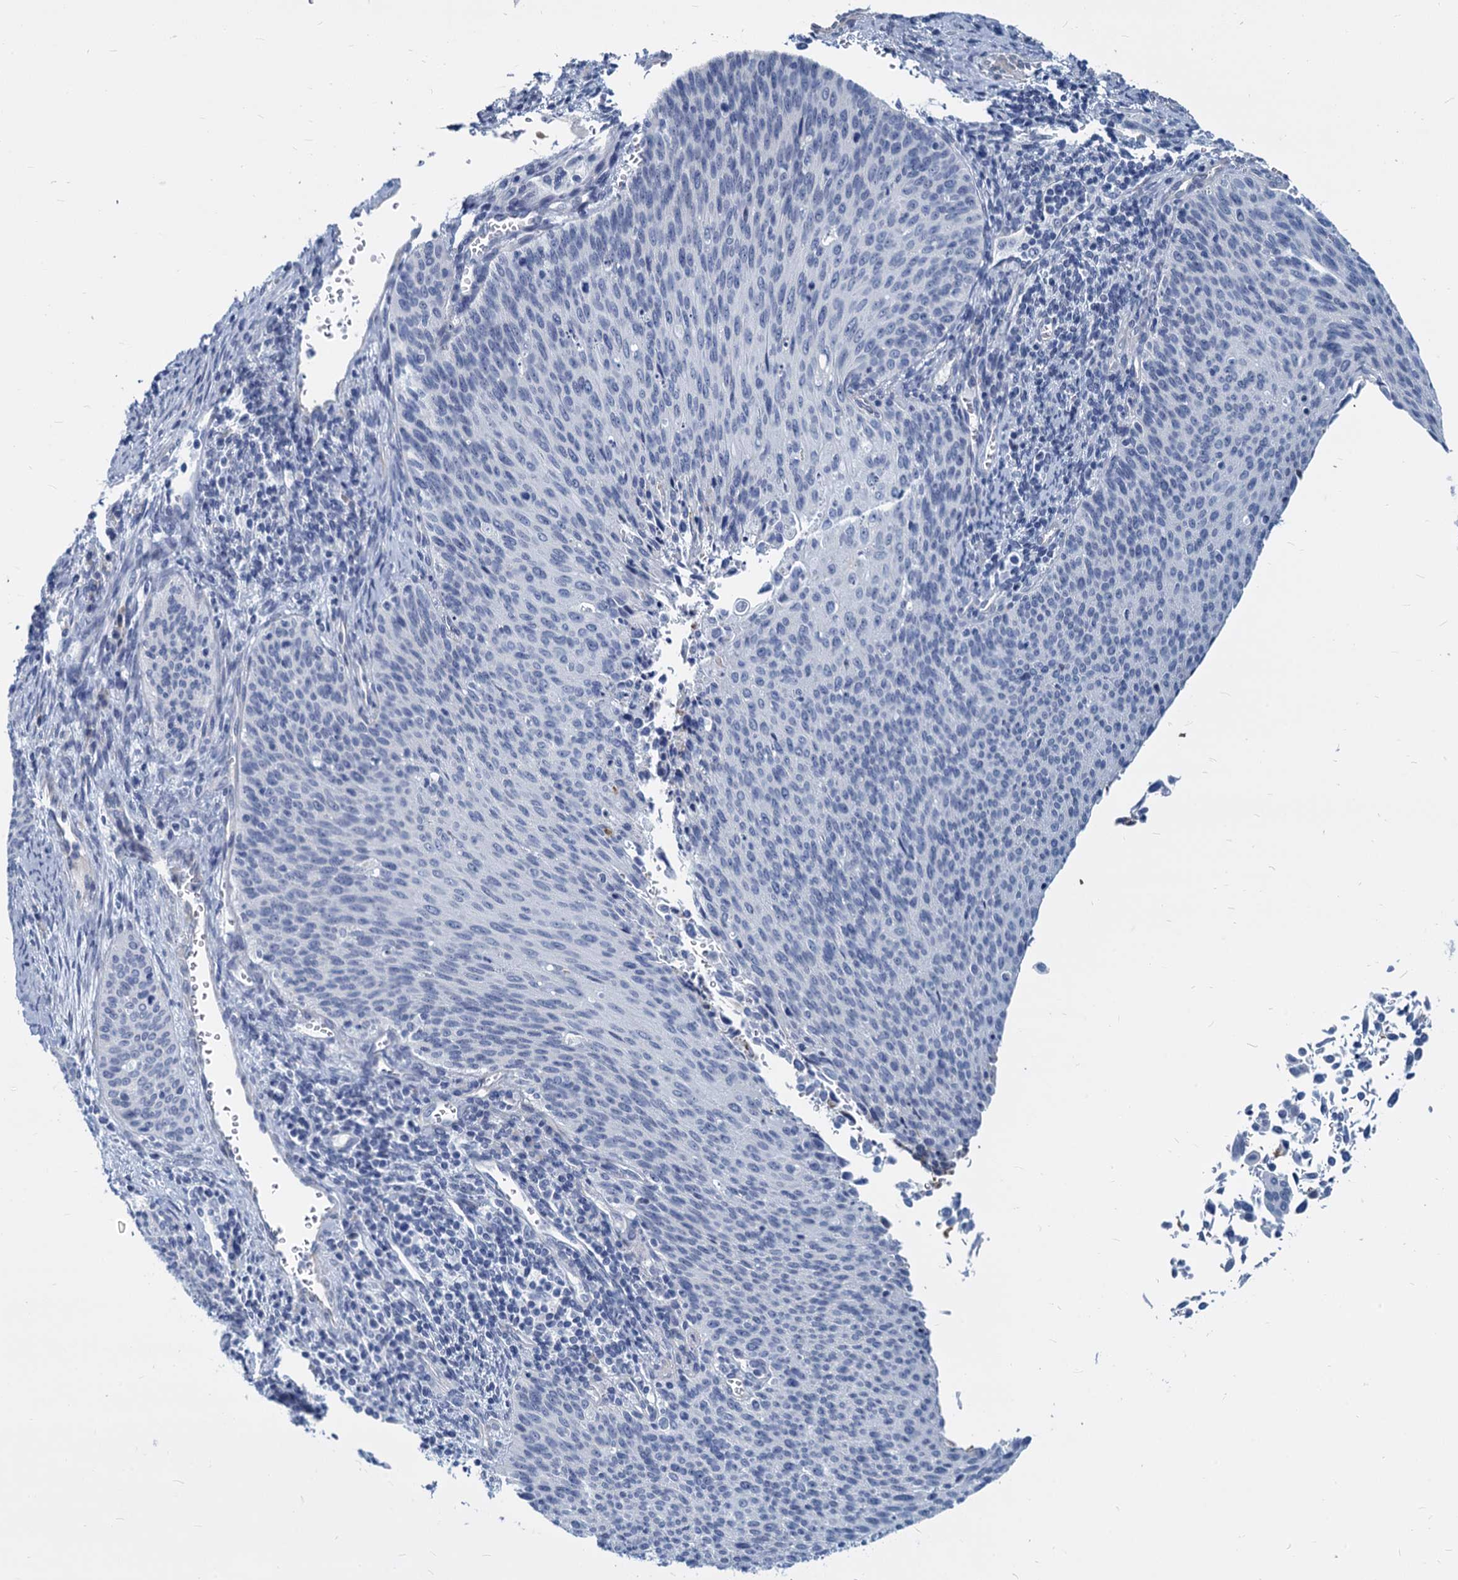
{"staining": {"intensity": "negative", "quantity": "none", "location": "none"}, "tissue": "cervical cancer", "cell_type": "Tumor cells", "image_type": "cancer", "snomed": [{"axis": "morphology", "description": "Squamous cell carcinoma, NOS"}, {"axis": "topography", "description": "Cervix"}], "caption": "DAB (3,3'-diaminobenzidine) immunohistochemical staining of human cervical cancer shows no significant expression in tumor cells.", "gene": "GSTM3", "patient": {"sex": "female", "age": 55}}